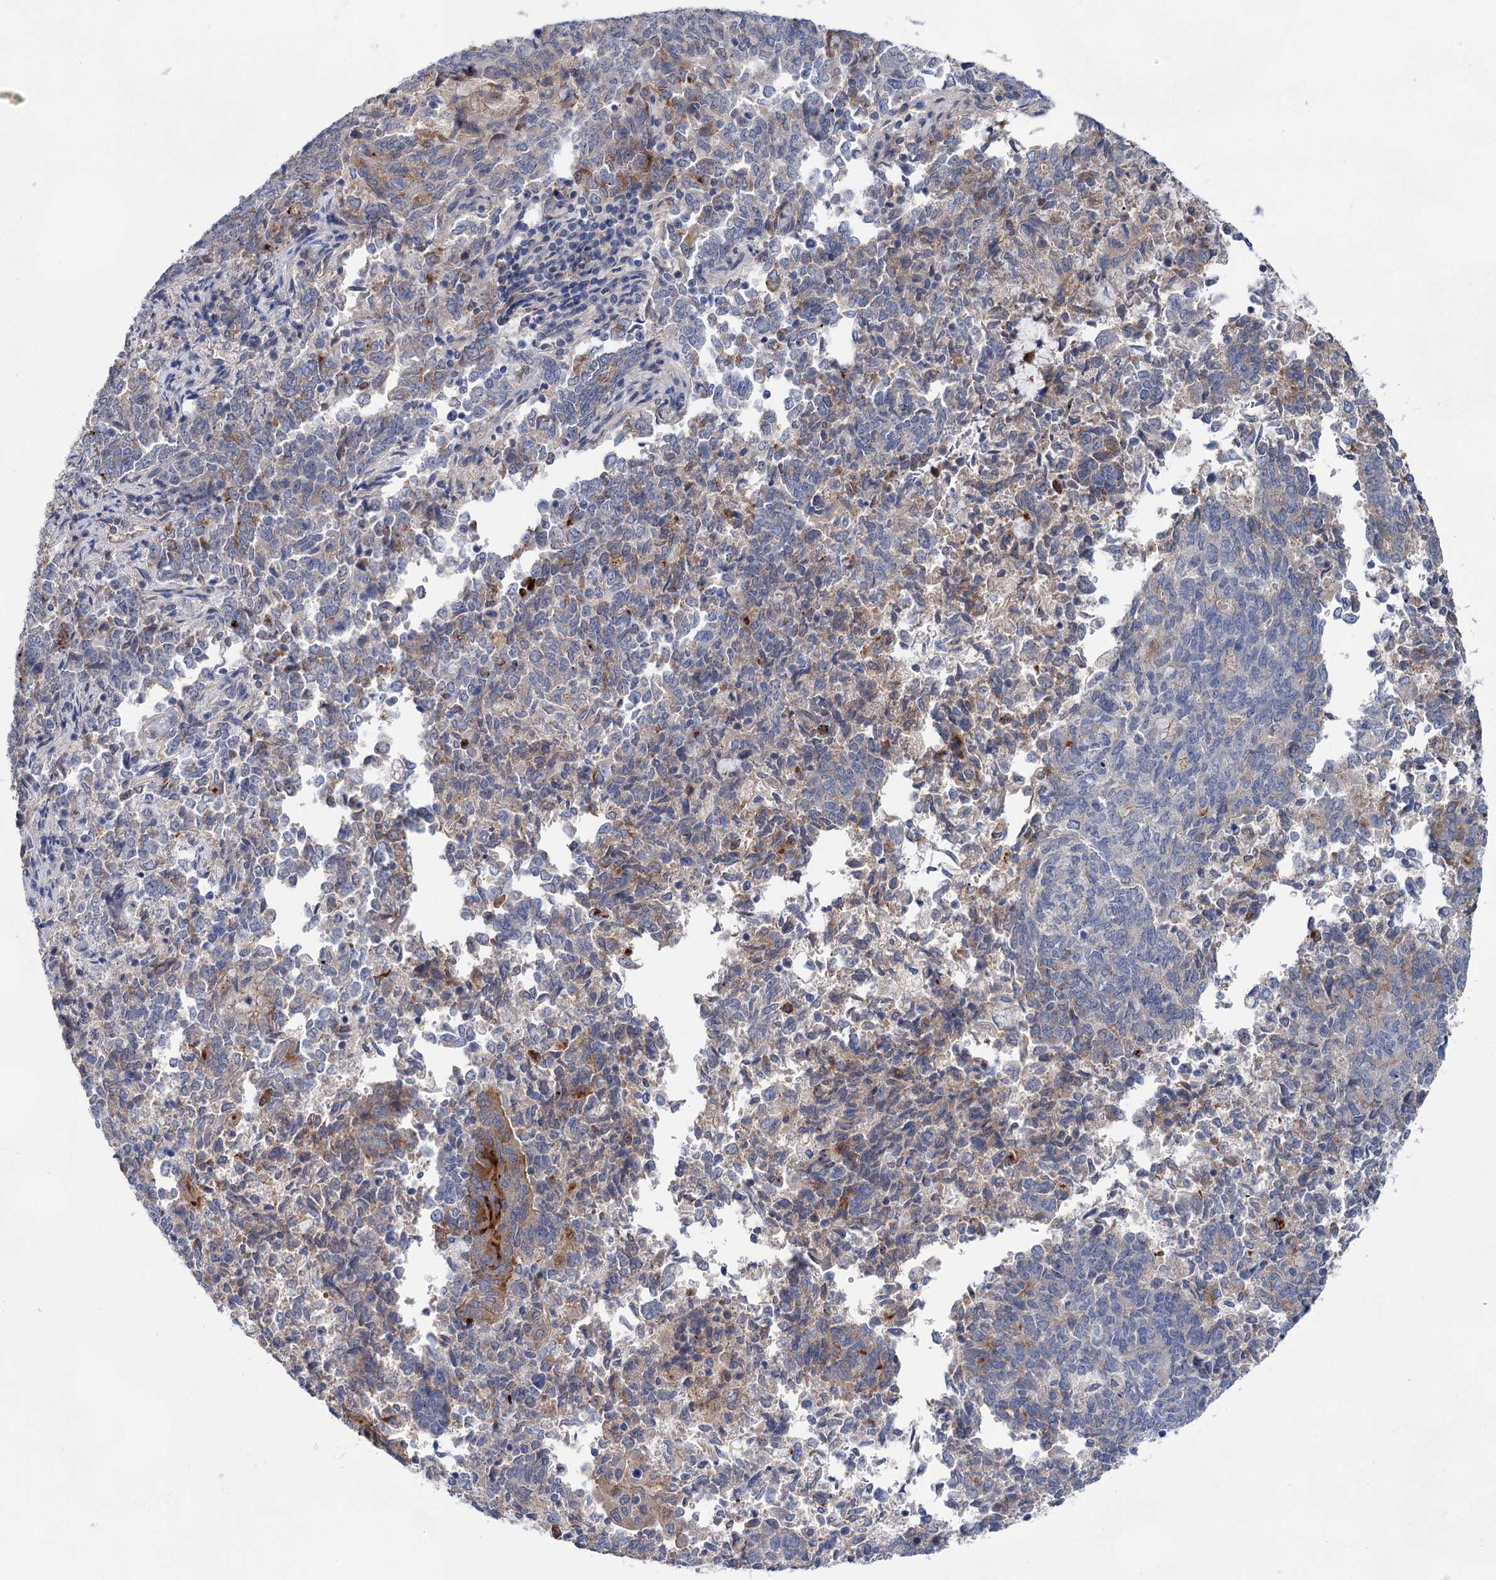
{"staining": {"intensity": "moderate", "quantity": "<25%", "location": "cytoplasmic/membranous"}, "tissue": "endometrial cancer", "cell_type": "Tumor cells", "image_type": "cancer", "snomed": [{"axis": "morphology", "description": "Adenocarcinoma, NOS"}, {"axis": "topography", "description": "Endometrium"}], "caption": "Immunohistochemistry staining of endometrial cancer (adenocarcinoma), which displays low levels of moderate cytoplasmic/membranous positivity in about <25% of tumor cells indicating moderate cytoplasmic/membranous protein staining. The staining was performed using DAB (3,3'-diaminobenzidine) (brown) for protein detection and nuclei were counterstained in hematoxylin (blue).", "gene": "MORN3", "patient": {"sex": "female", "age": 80}}